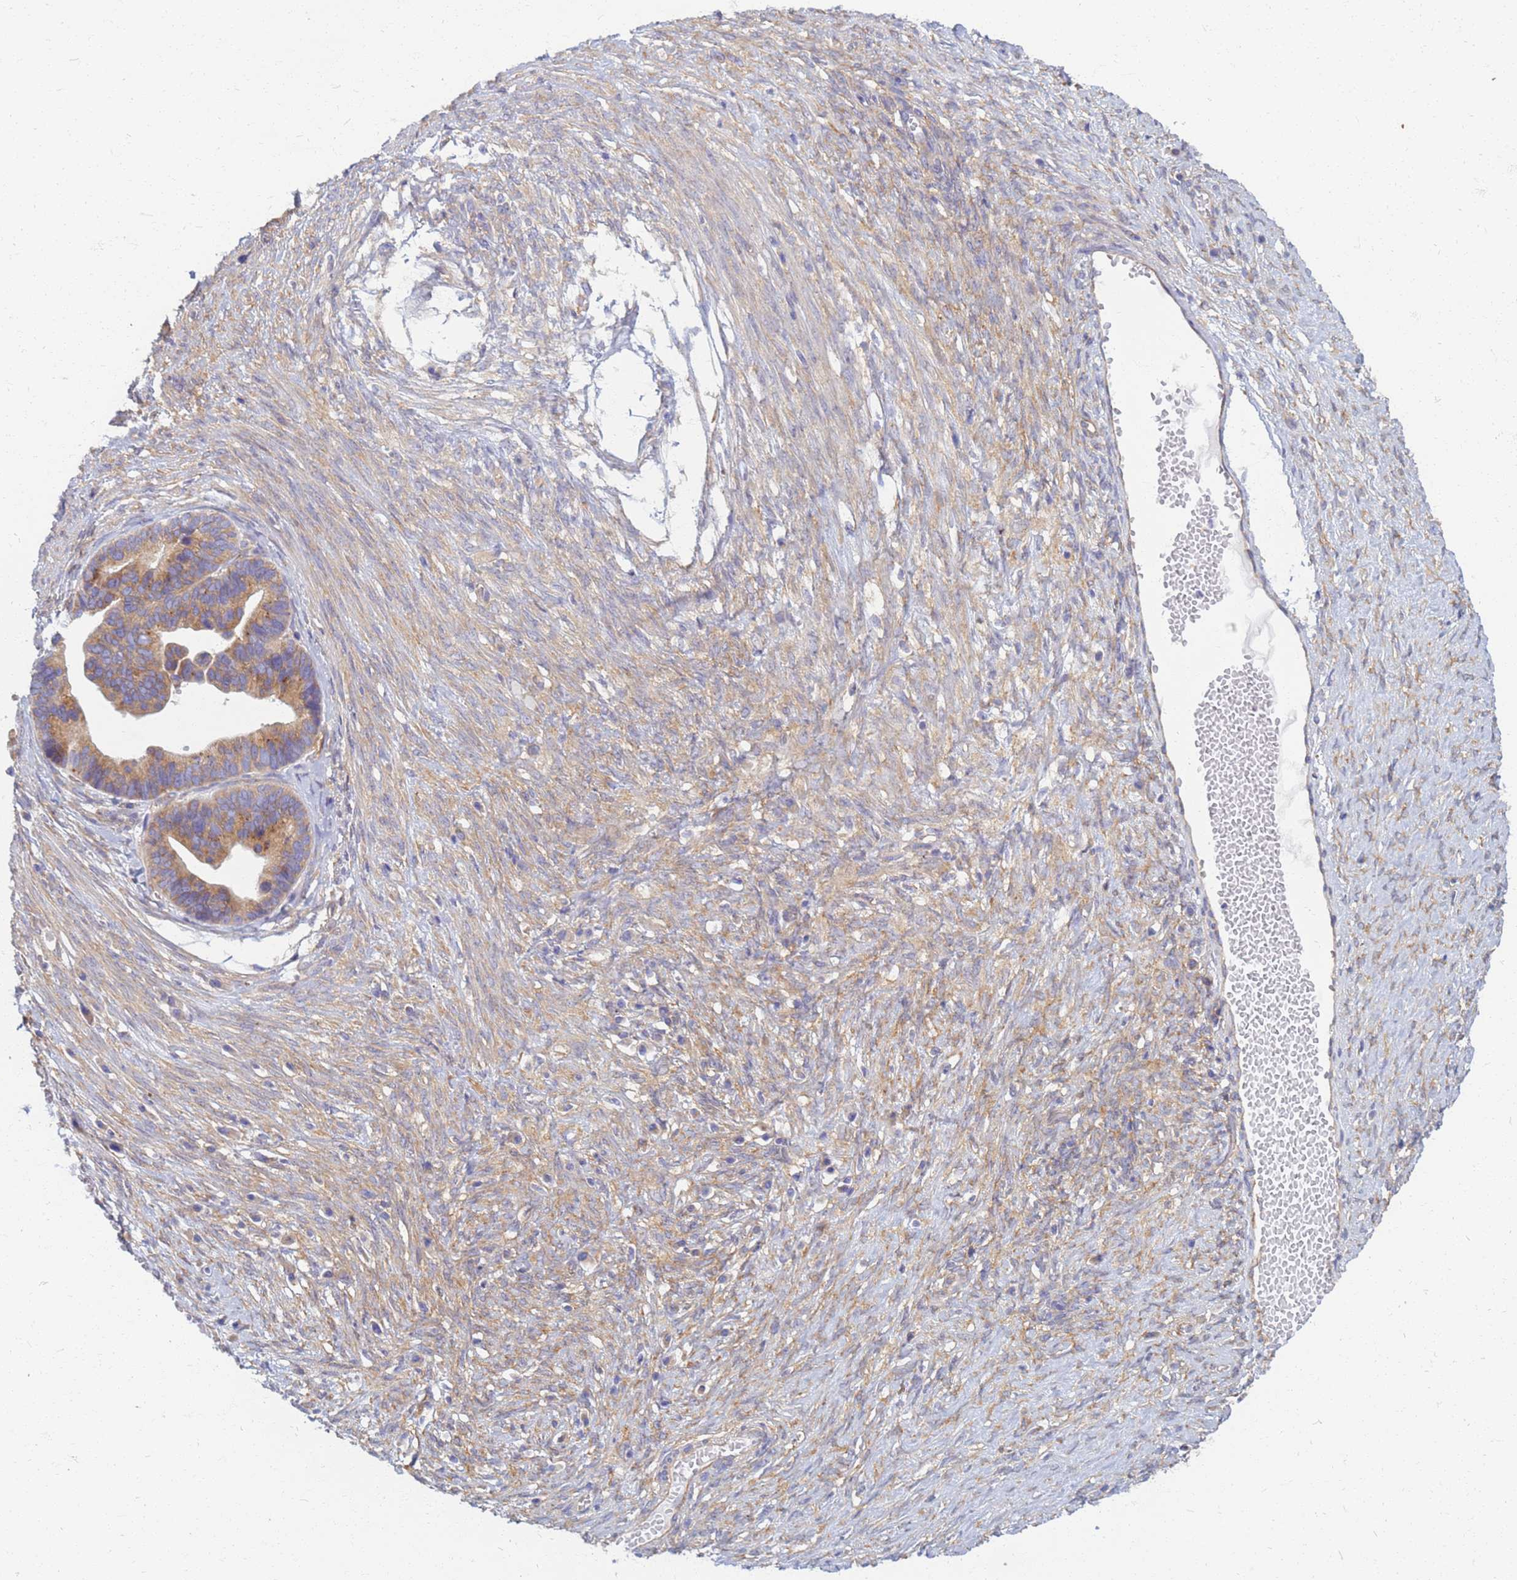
{"staining": {"intensity": "moderate", "quantity": ">75%", "location": "cytoplasmic/membranous"}, "tissue": "ovarian cancer", "cell_type": "Tumor cells", "image_type": "cancer", "snomed": [{"axis": "morphology", "description": "Cystadenocarcinoma, serous, NOS"}, {"axis": "topography", "description": "Ovary"}], "caption": "A histopathology image of human serous cystadenocarcinoma (ovarian) stained for a protein shows moderate cytoplasmic/membranous brown staining in tumor cells.", "gene": "EEA1", "patient": {"sex": "female", "age": 56}}